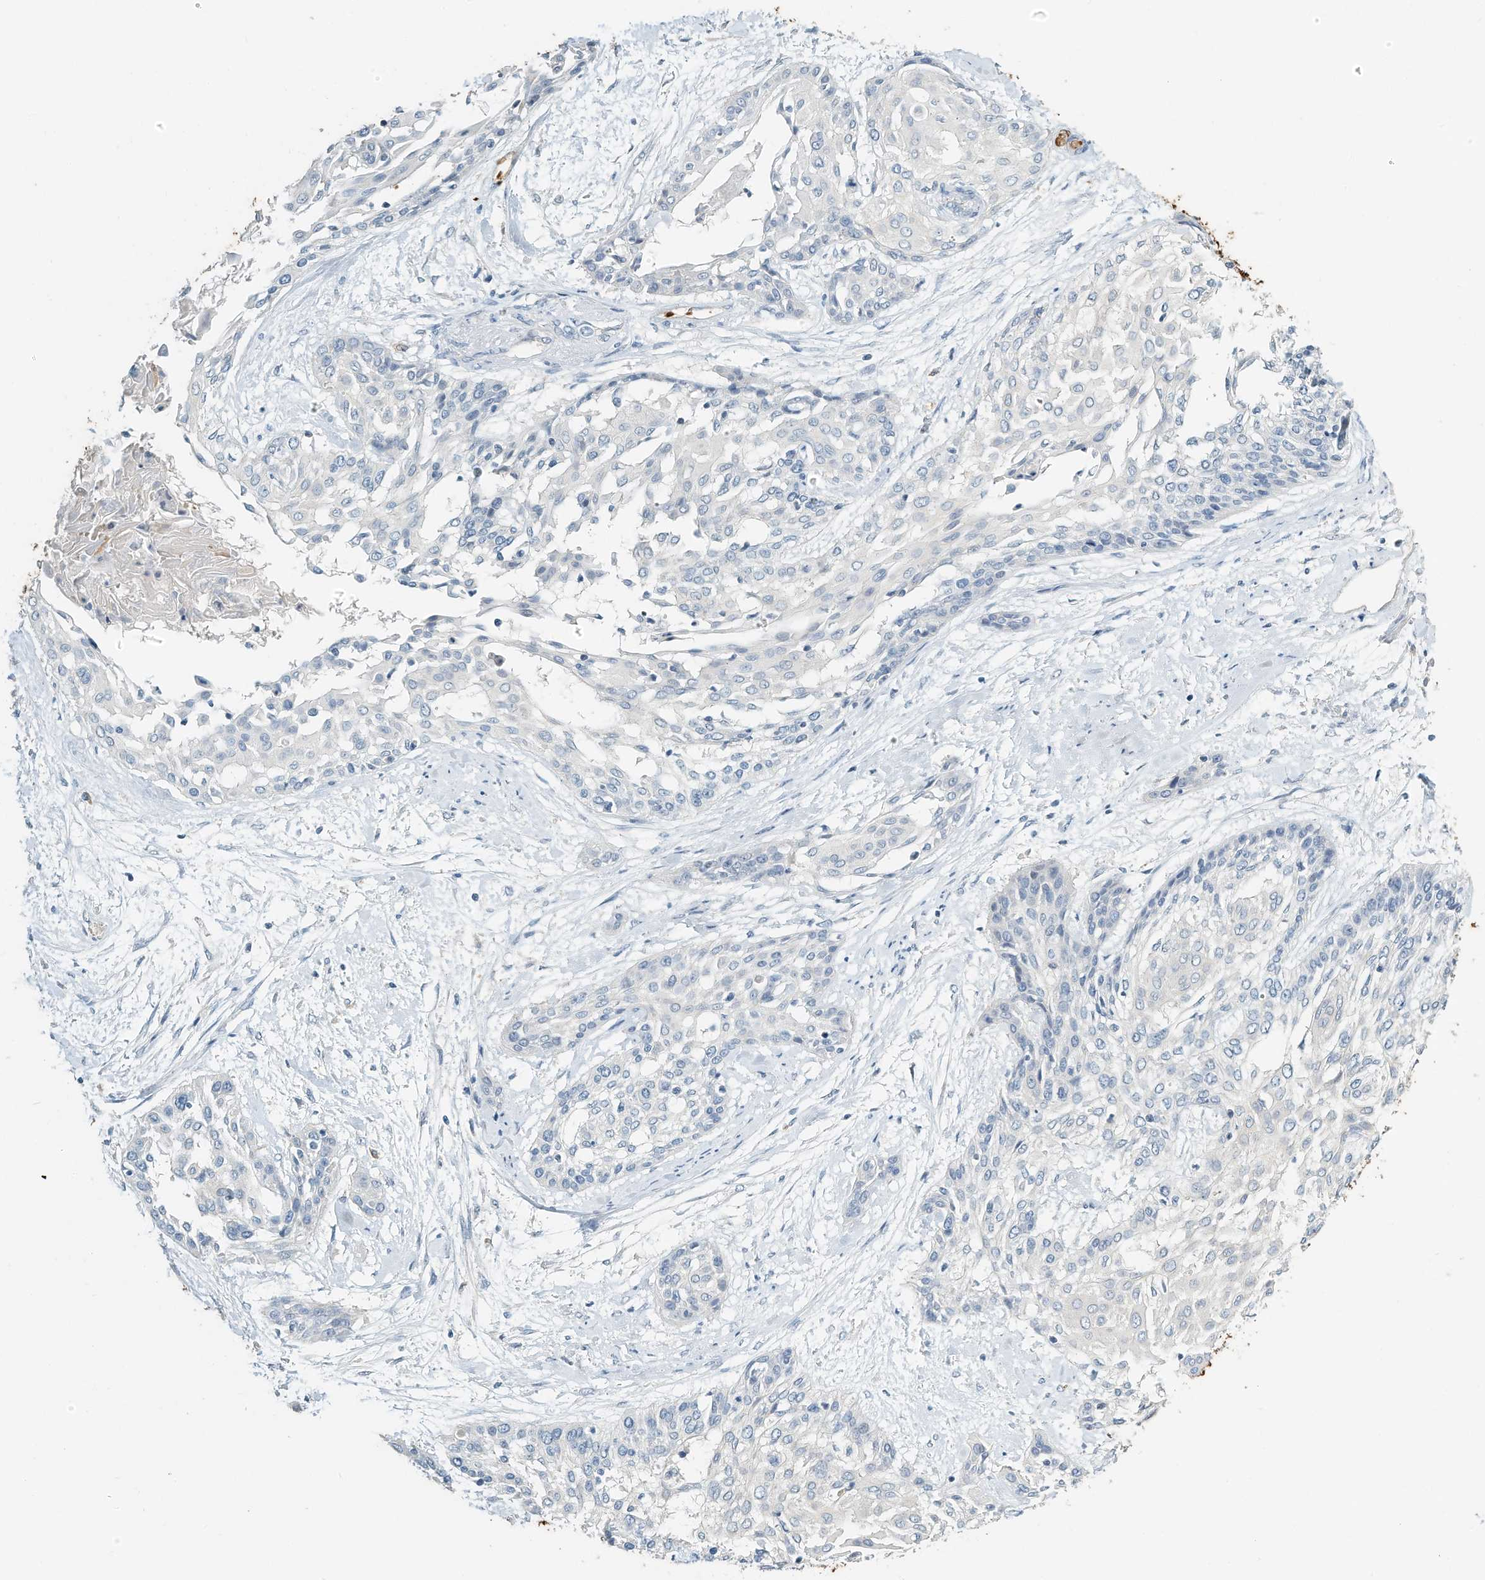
{"staining": {"intensity": "negative", "quantity": "none", "location": "none"}, "tissue": "cervical cancer", "cell_type": "Tumor cells", "image_type": "cancer", "snomed": [{"axis": "morphology", "description": "Squamous cell carcinoma, NOS"}, {"axis": "topography", "description": "Cervix"}], "caption": "The immunohistochemistry histopathology image has no significant expression in tumor cells of cervical cancer tissue. (Brightfield microscopy of DAB (3,3'-diaminobenzidine) IHC at high magnification).", "gene": "RCAN3", "patient": {"sex": "female", "age": 57}}